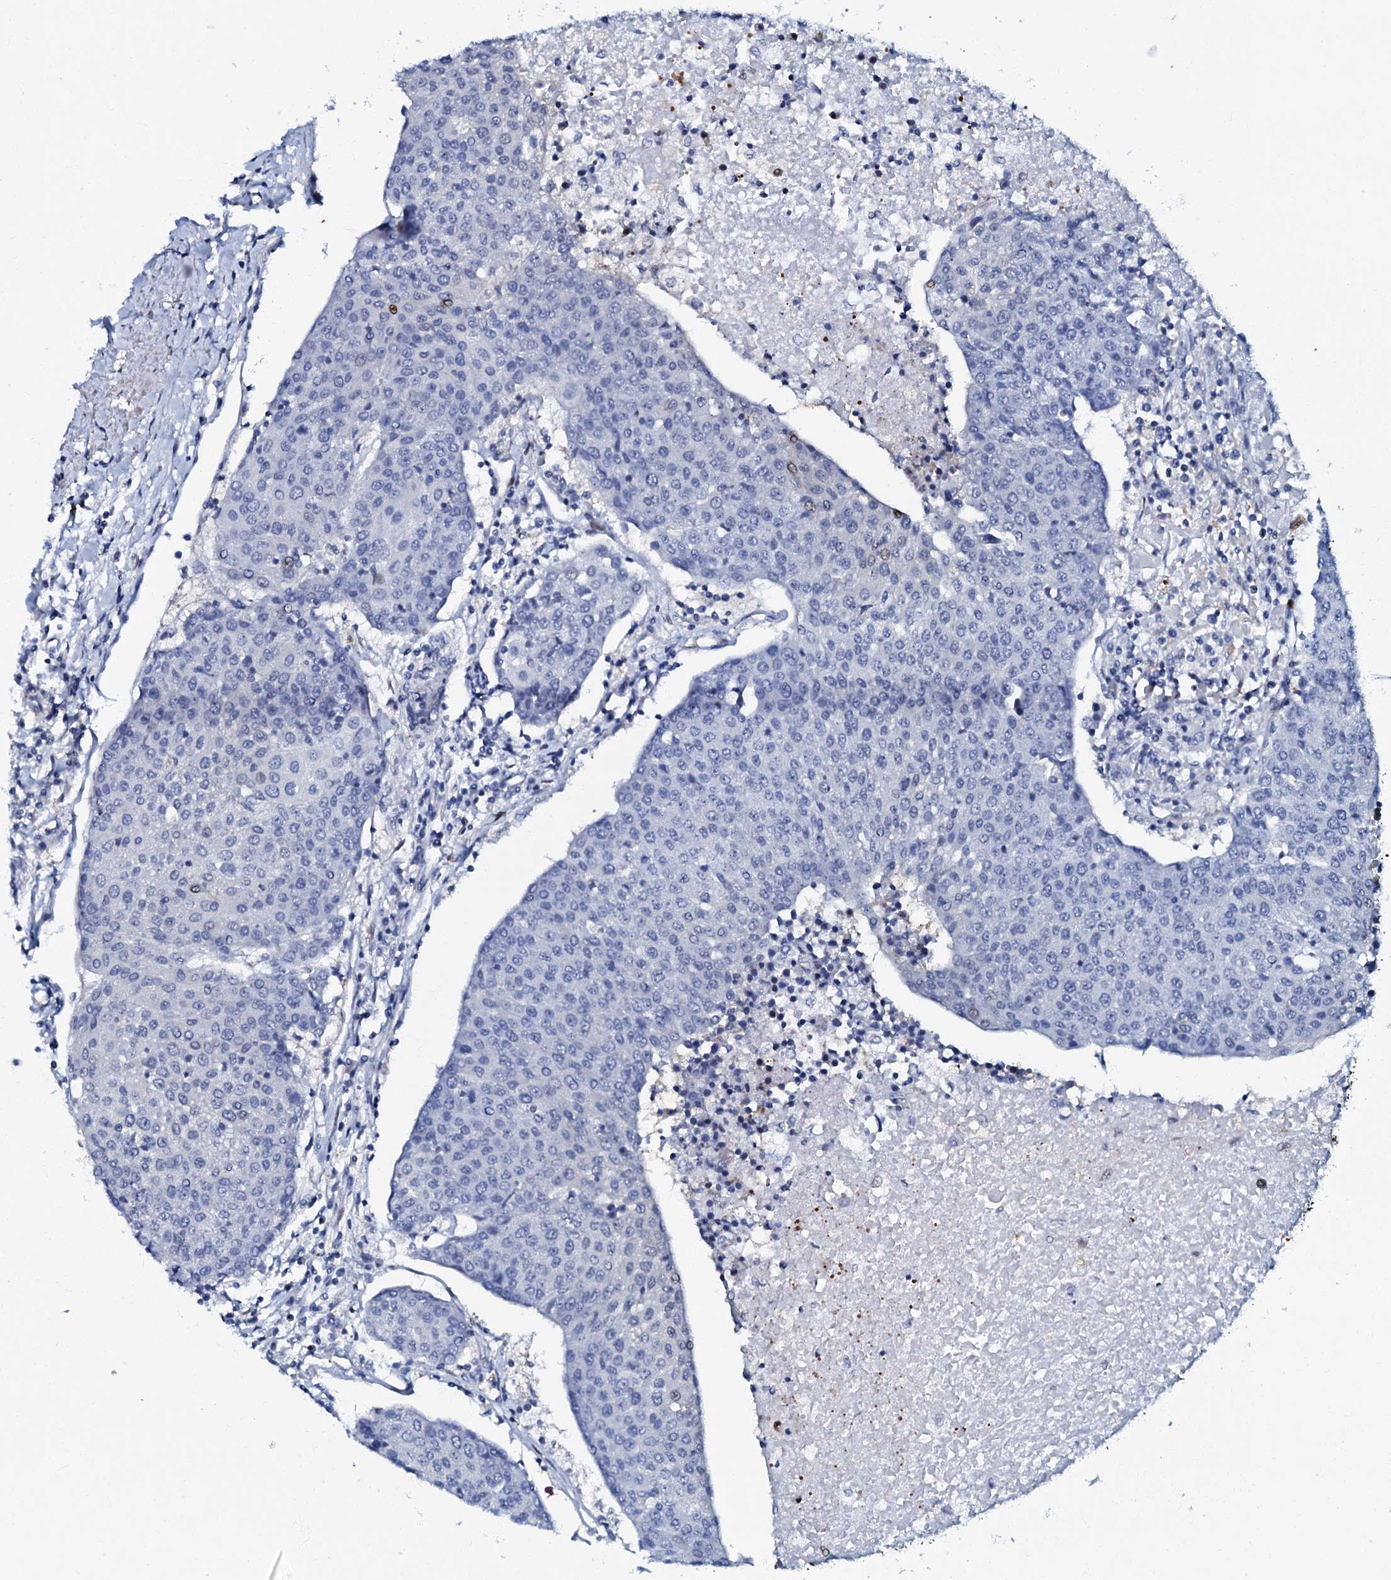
{"staining": {"intensity": "negative", "quantity": "none", "location": "none"}, "tissue": "urothelial cancer", "cell_type": "Tumor cells", "image_type": "cancer", "snomed": [{"axis": "morphology", "description": "Urothelial carcinoma, High grade"}, {"axis": "topography", "description": "Urinary bladder"}], "caption": "Micrograph shows no protein staining in tumor cells of urothelial cancer tissue.", "gene": "MFSD5", "patient": {"sex": "female", "age": 85}}